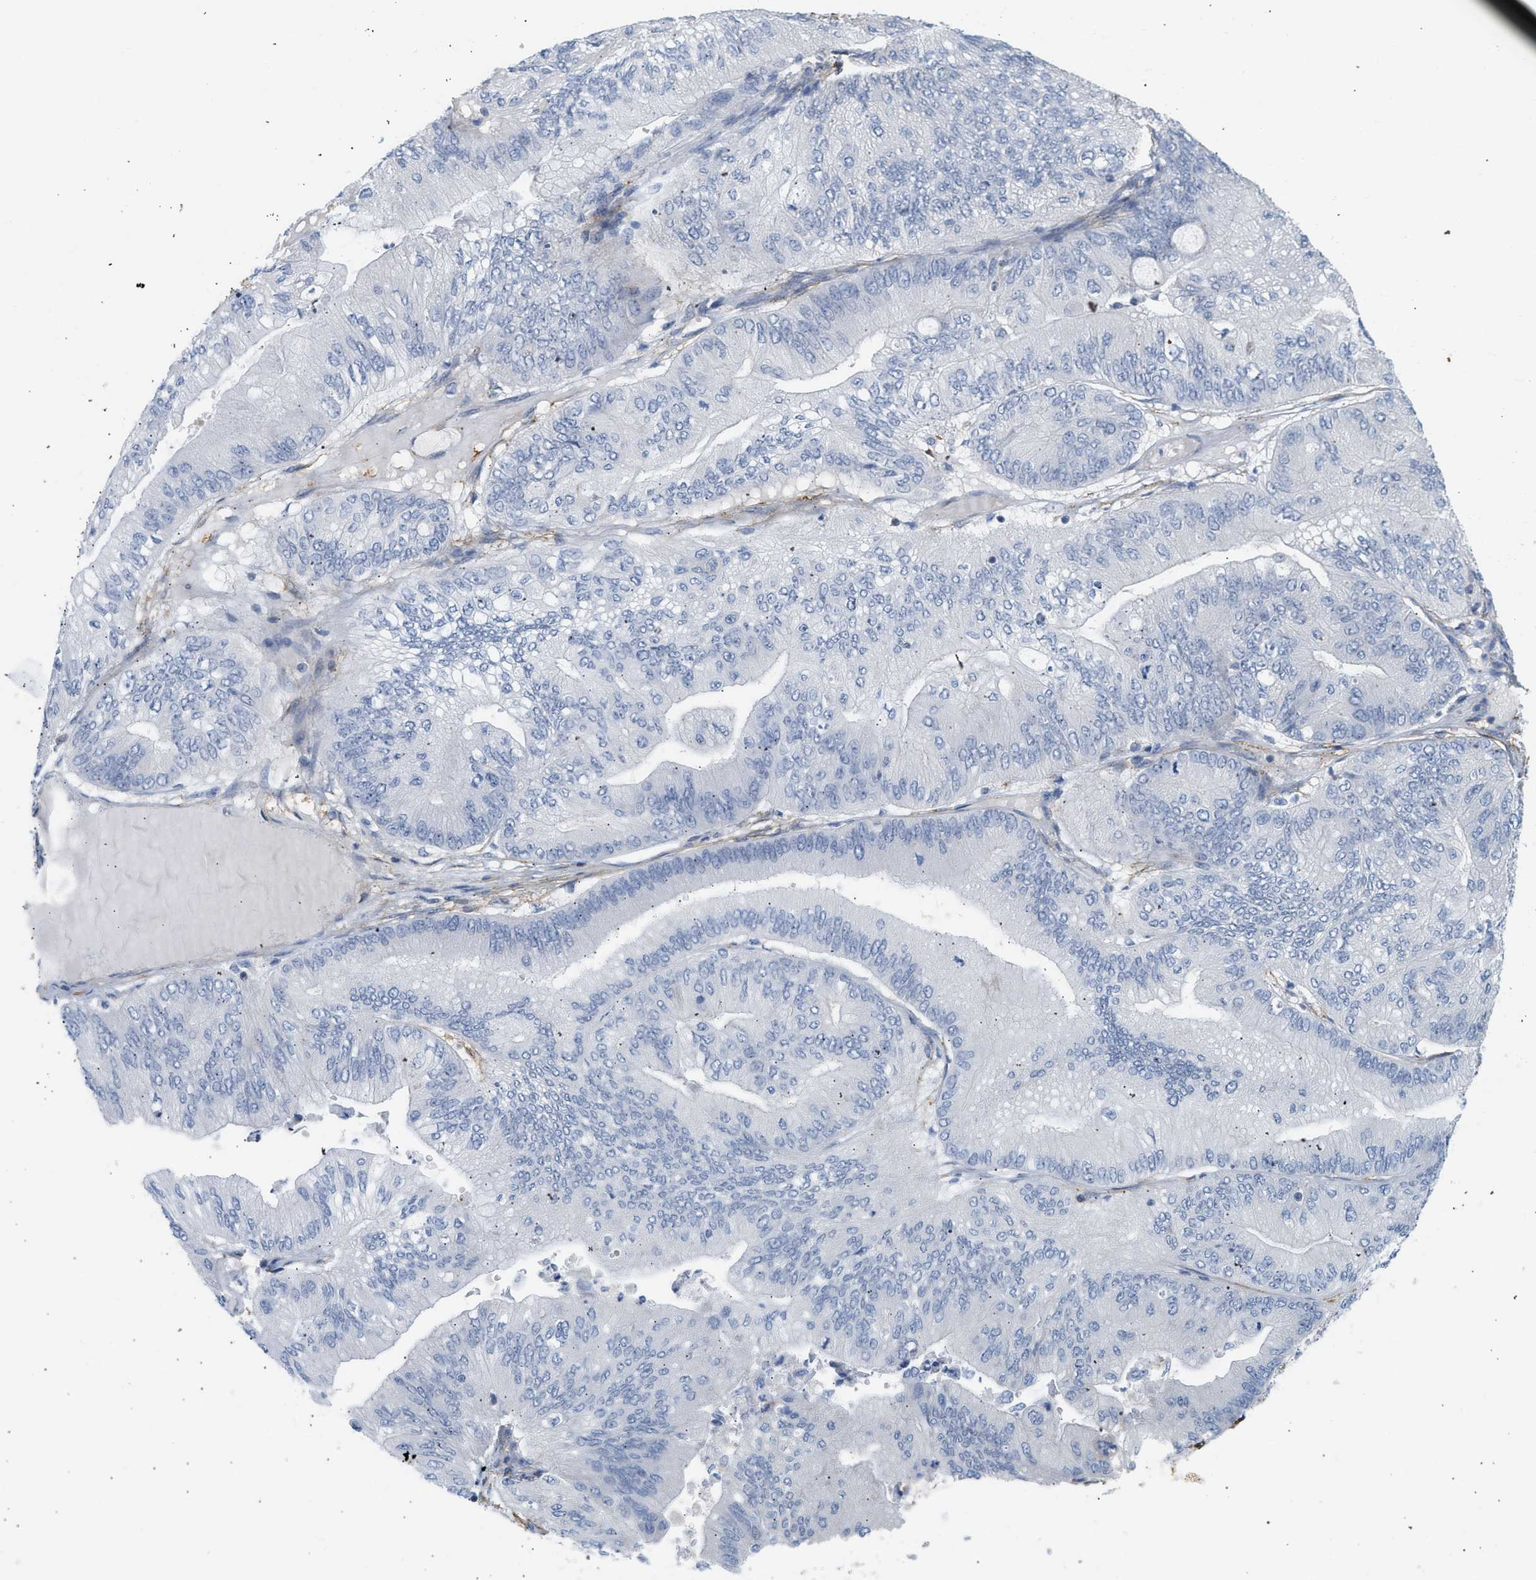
{"staining": {"intensity": "negative", "quantity": "none", "location": "none"}, "tissue": "ovarian cancer", "cell_type": "Tumor cells", "image_type": "cancer", "snomed": [{"axis": "morphology", "description": "Cystadenocarcinoma, mucinous, NOS"}, {"axis": "topography", "description": "Ovary"}], "caption": "DAB immunohistochemical staining of ovarian cancer displays no significant positivity in tumor cells. (DAB (3,3'-diaminobenzidine) IHC visualized using brightfield microscopy, high magnification).", "gene": "BVES", "patient": {"sex": "female", "age": 61}}